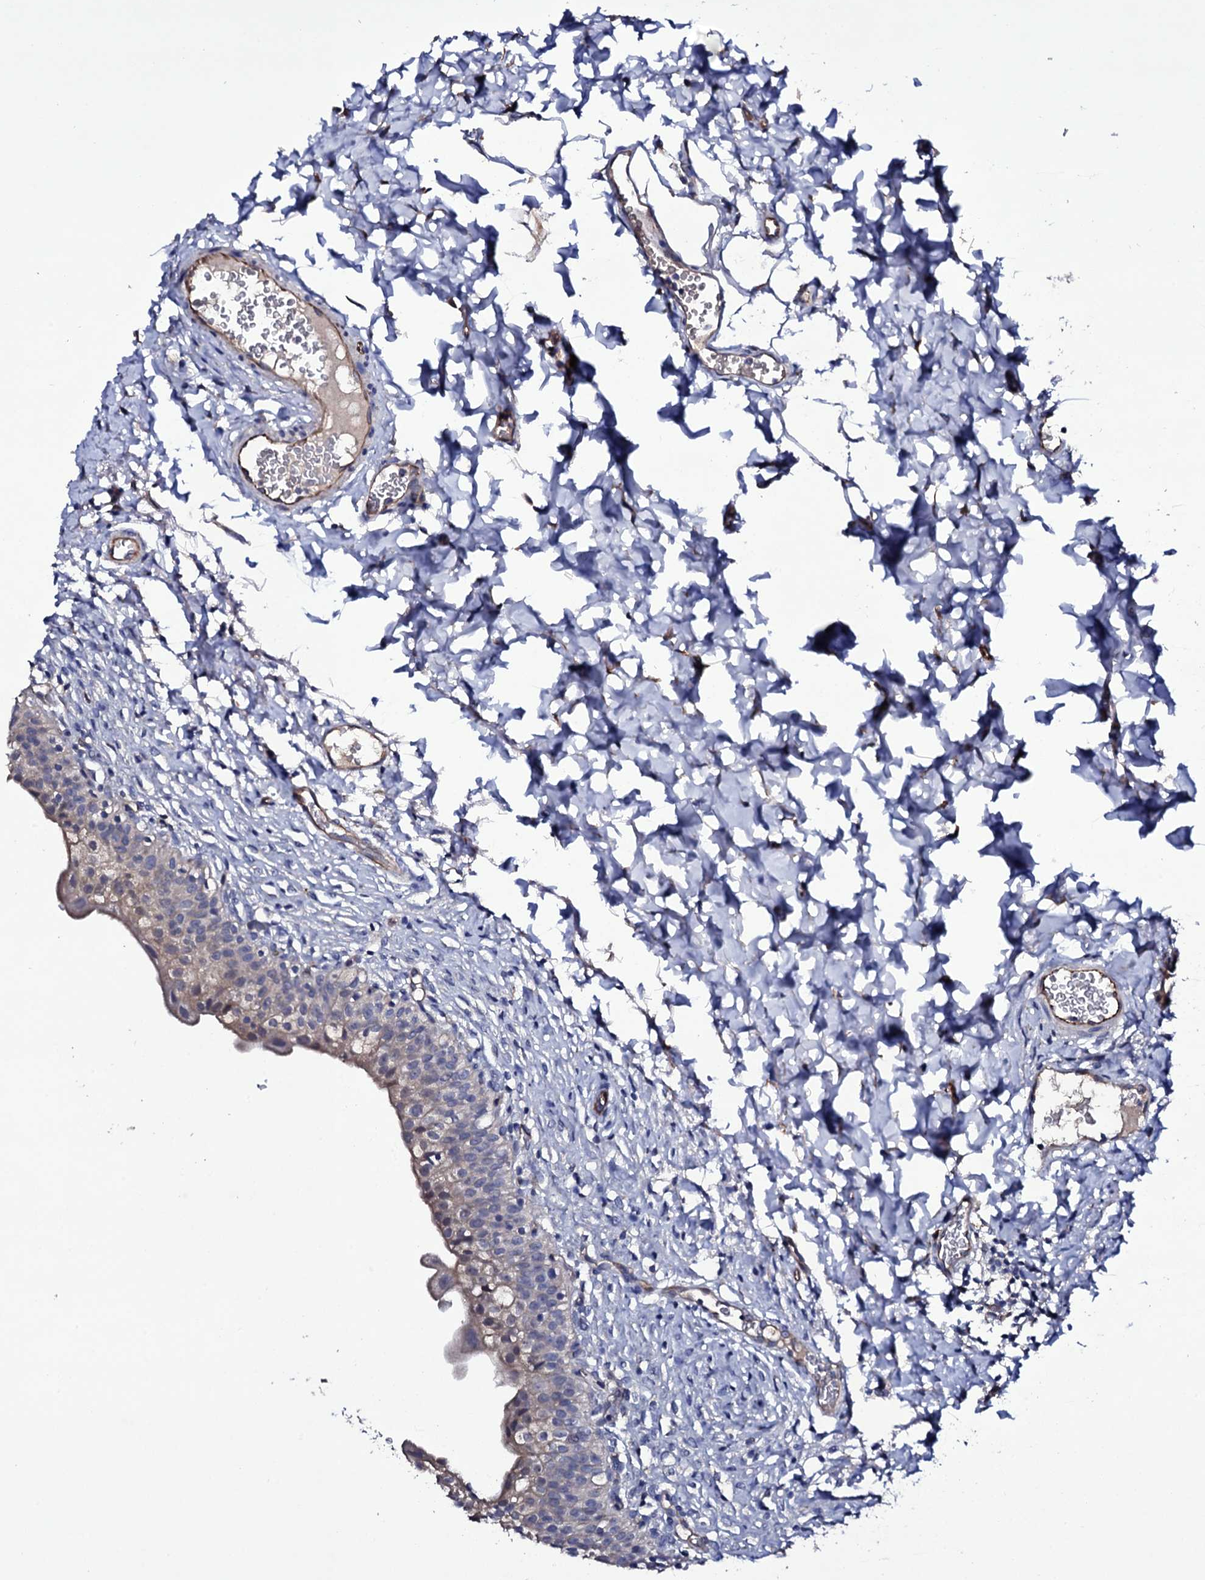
{"staining": {"intensity": "weak", "quantity": "25%-75%", "location": "cytoplasmic/membranous"}, "tissue": "urinary bladder", "cell_type": "Urothelial cells", "image_type": "normal", "snomed": [{"axis": "morphology", "description": "Normal tissue, NOS"}, {"axis": "topography", "description": "Urinary bladder"}], "caption": "Brown immunohistochemical staining in normal human urinary bladder displays weak cytoplasmic/membranous expression in approximately 25%-75% of urothelial cells. The protein is stained brown, and the nuclei are stained in blue (DAB (3,3'-diaminobenzidine) IHC with brightfield microscopy, high magnification).", "gene": "BCL2L14", "patient": {"sex": "male", "age": 55}}